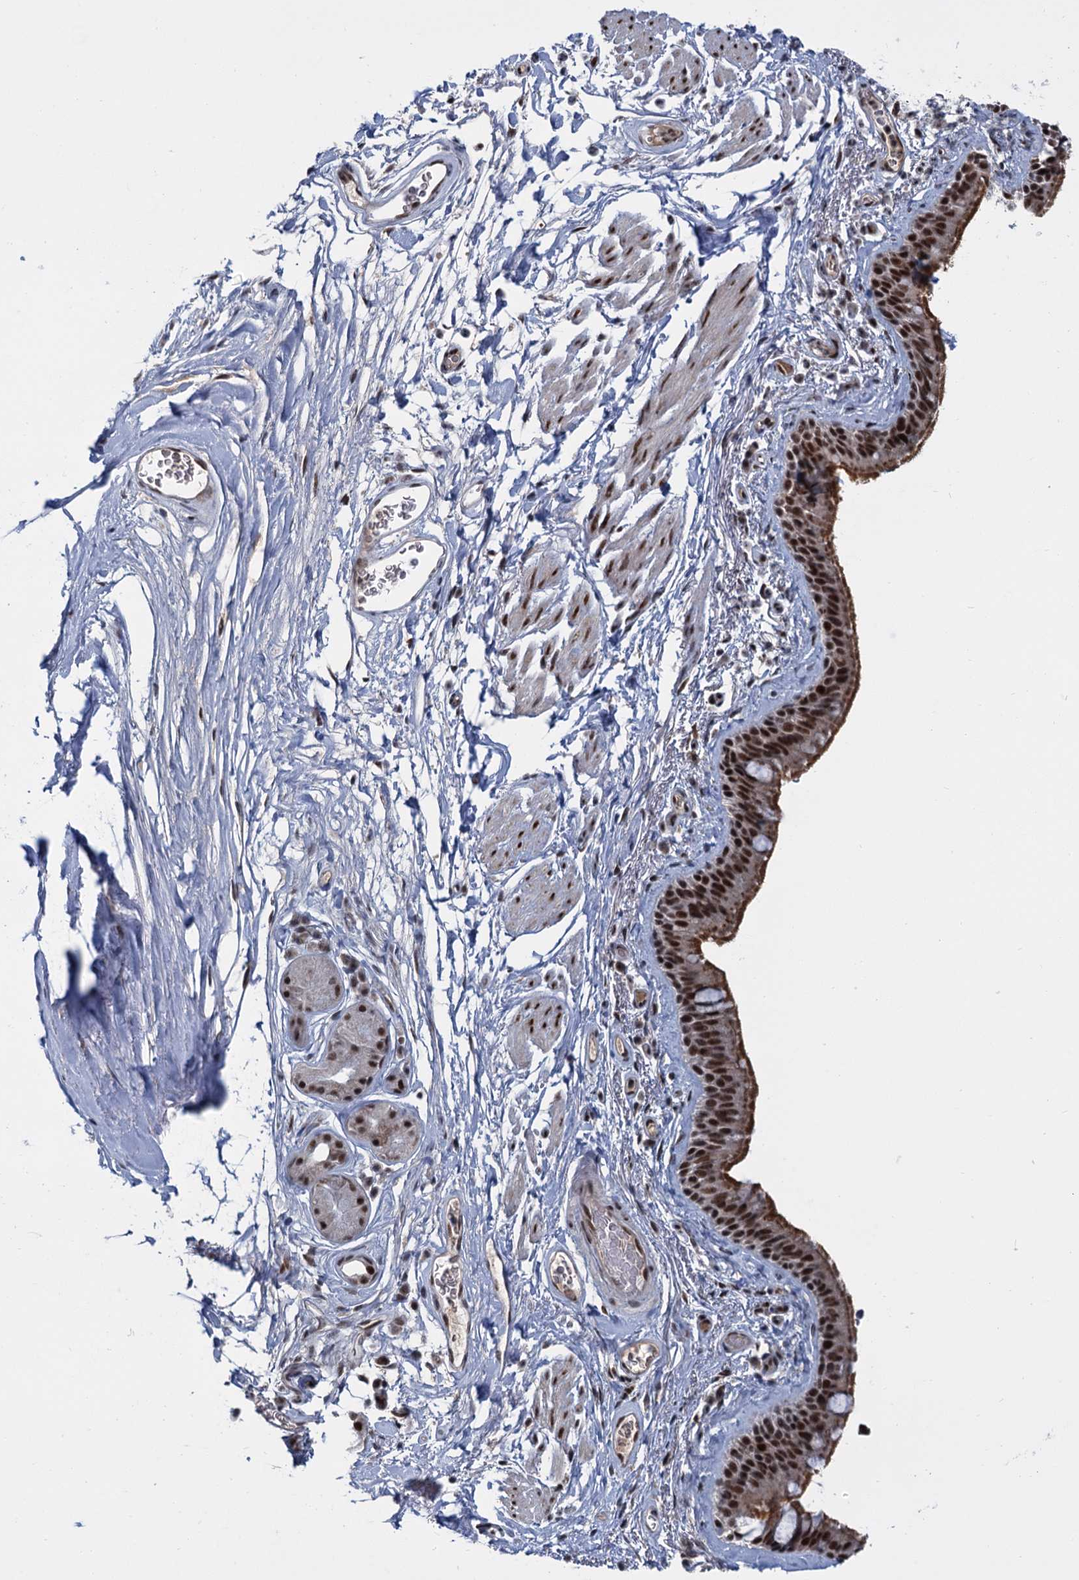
{"staining": {"intensity": "strong", "quantity": ">75%", "location": "cytoplasmic/membranous,nuclear"}, "tissue": "bronchus", "cell_type": "Respiratory epithelial cells", "image_type": "normal", "snomed": [{"axis": "morphology", "description": "Normal tissue, NOS"}, {"axis": "topography", "description": "Cartilage tissue"}], "caption": "Brown immunohistochemical staining in unremarkable human bronchus shows strong cytoplasmic/membranous,nuclear staining in approximately >75% of respiratory epithelial cells. (DAB (3,3'-diaminobenzidine) IHC, brown staining for protein, blue staining for nuclei).", "gene": "WBP4", "patient": {"sex": "male", "age": 63}}